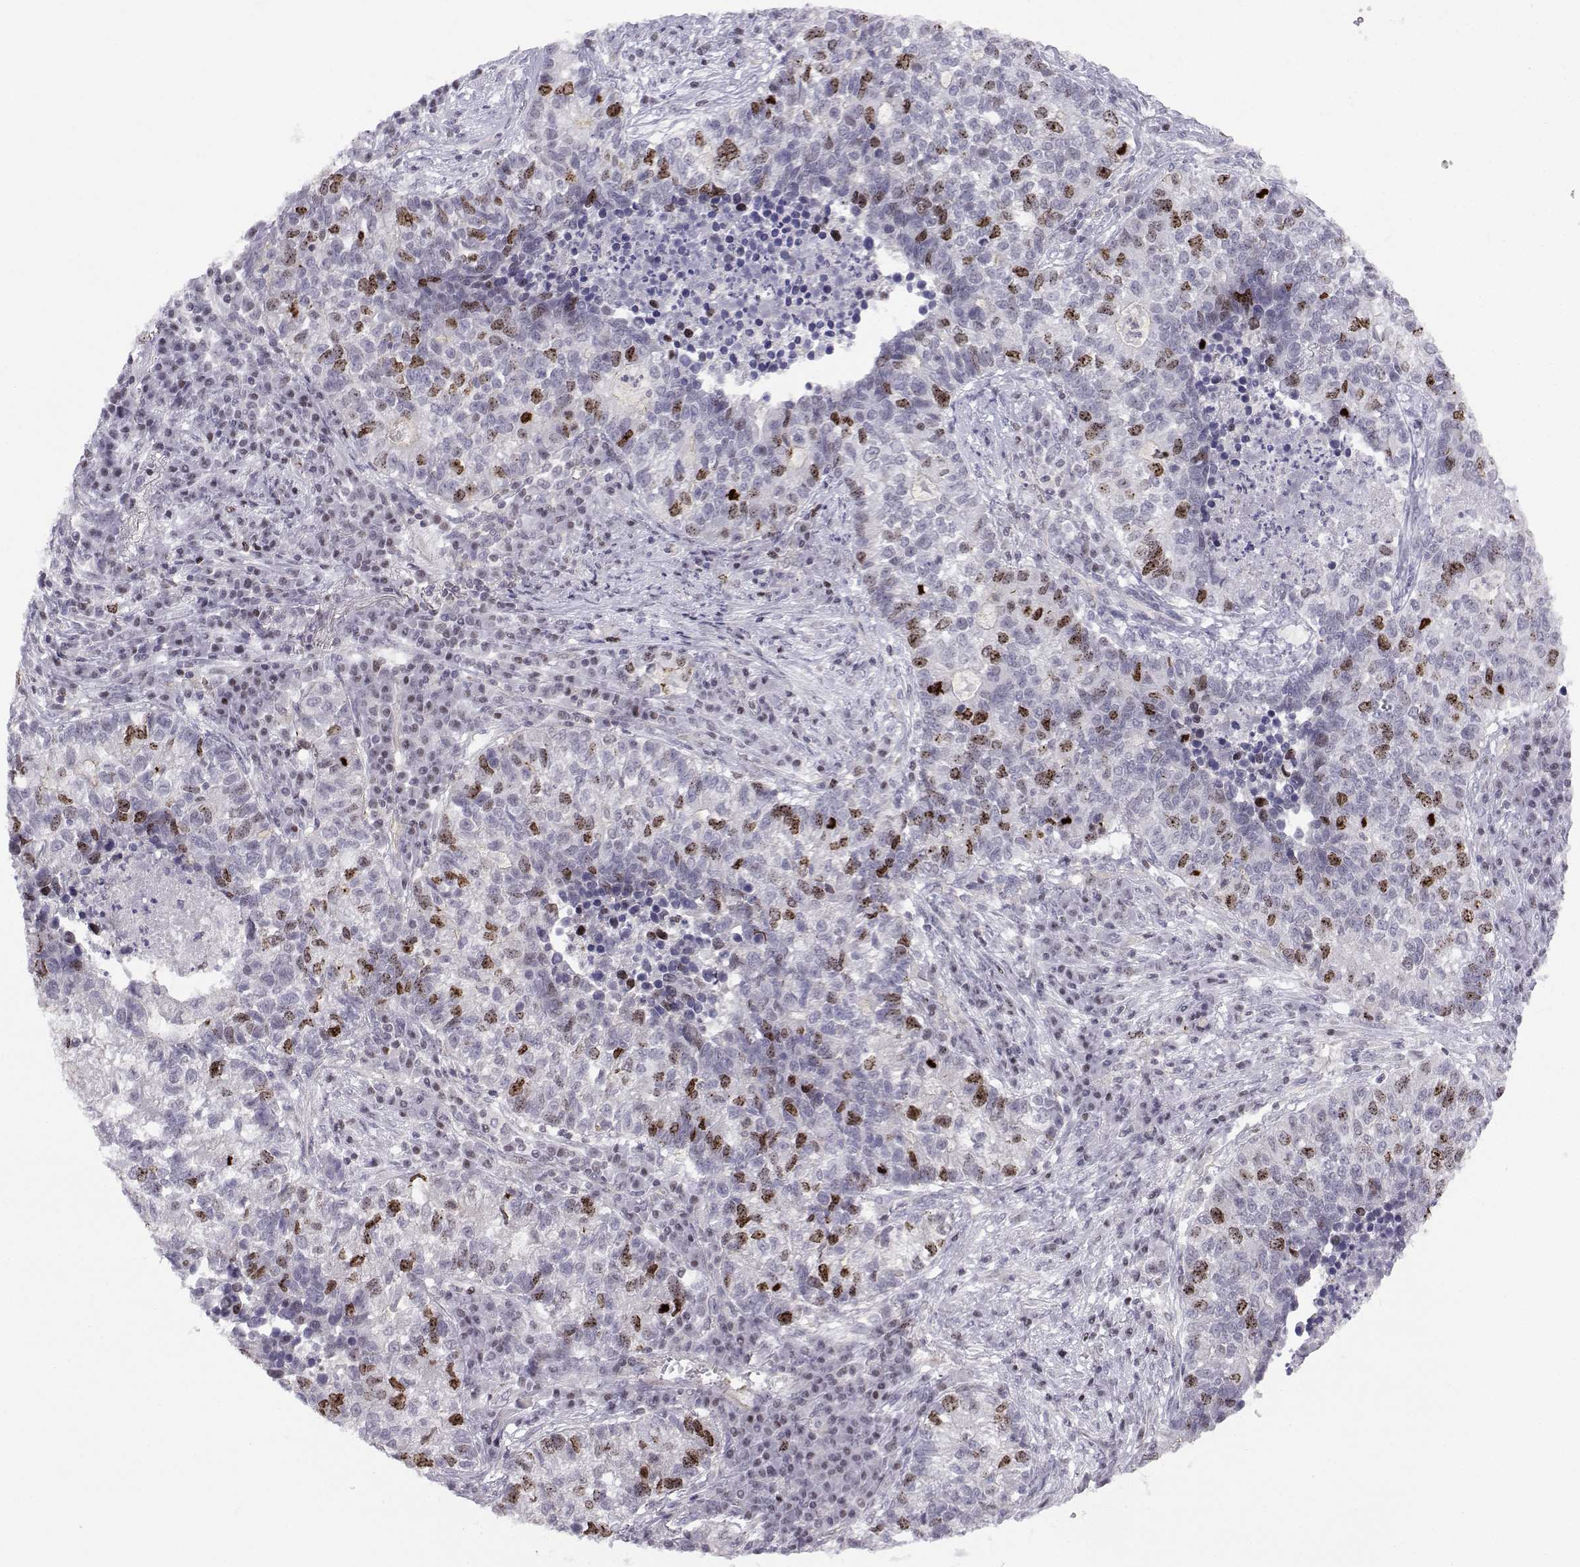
{"staining": {"intensity": "strong", "quantity": "<25%", "location": "nuclear"}, "tissue": "lung cancer", "cell_type": "Tumor cells", "image_type": "cancer", "snomed": [{"axis": "morphology", "description": "Adenocarcinoma, NOS"}, {"axis": "topography", "description": "Lung"}], "caption": "Protein staining of adenocarcinoma (lung) tissue shows strong nuclear expression in about <25% of tumor cells.", "gene": "INCENP", "patient": {"sex": "male", "age": 57}}